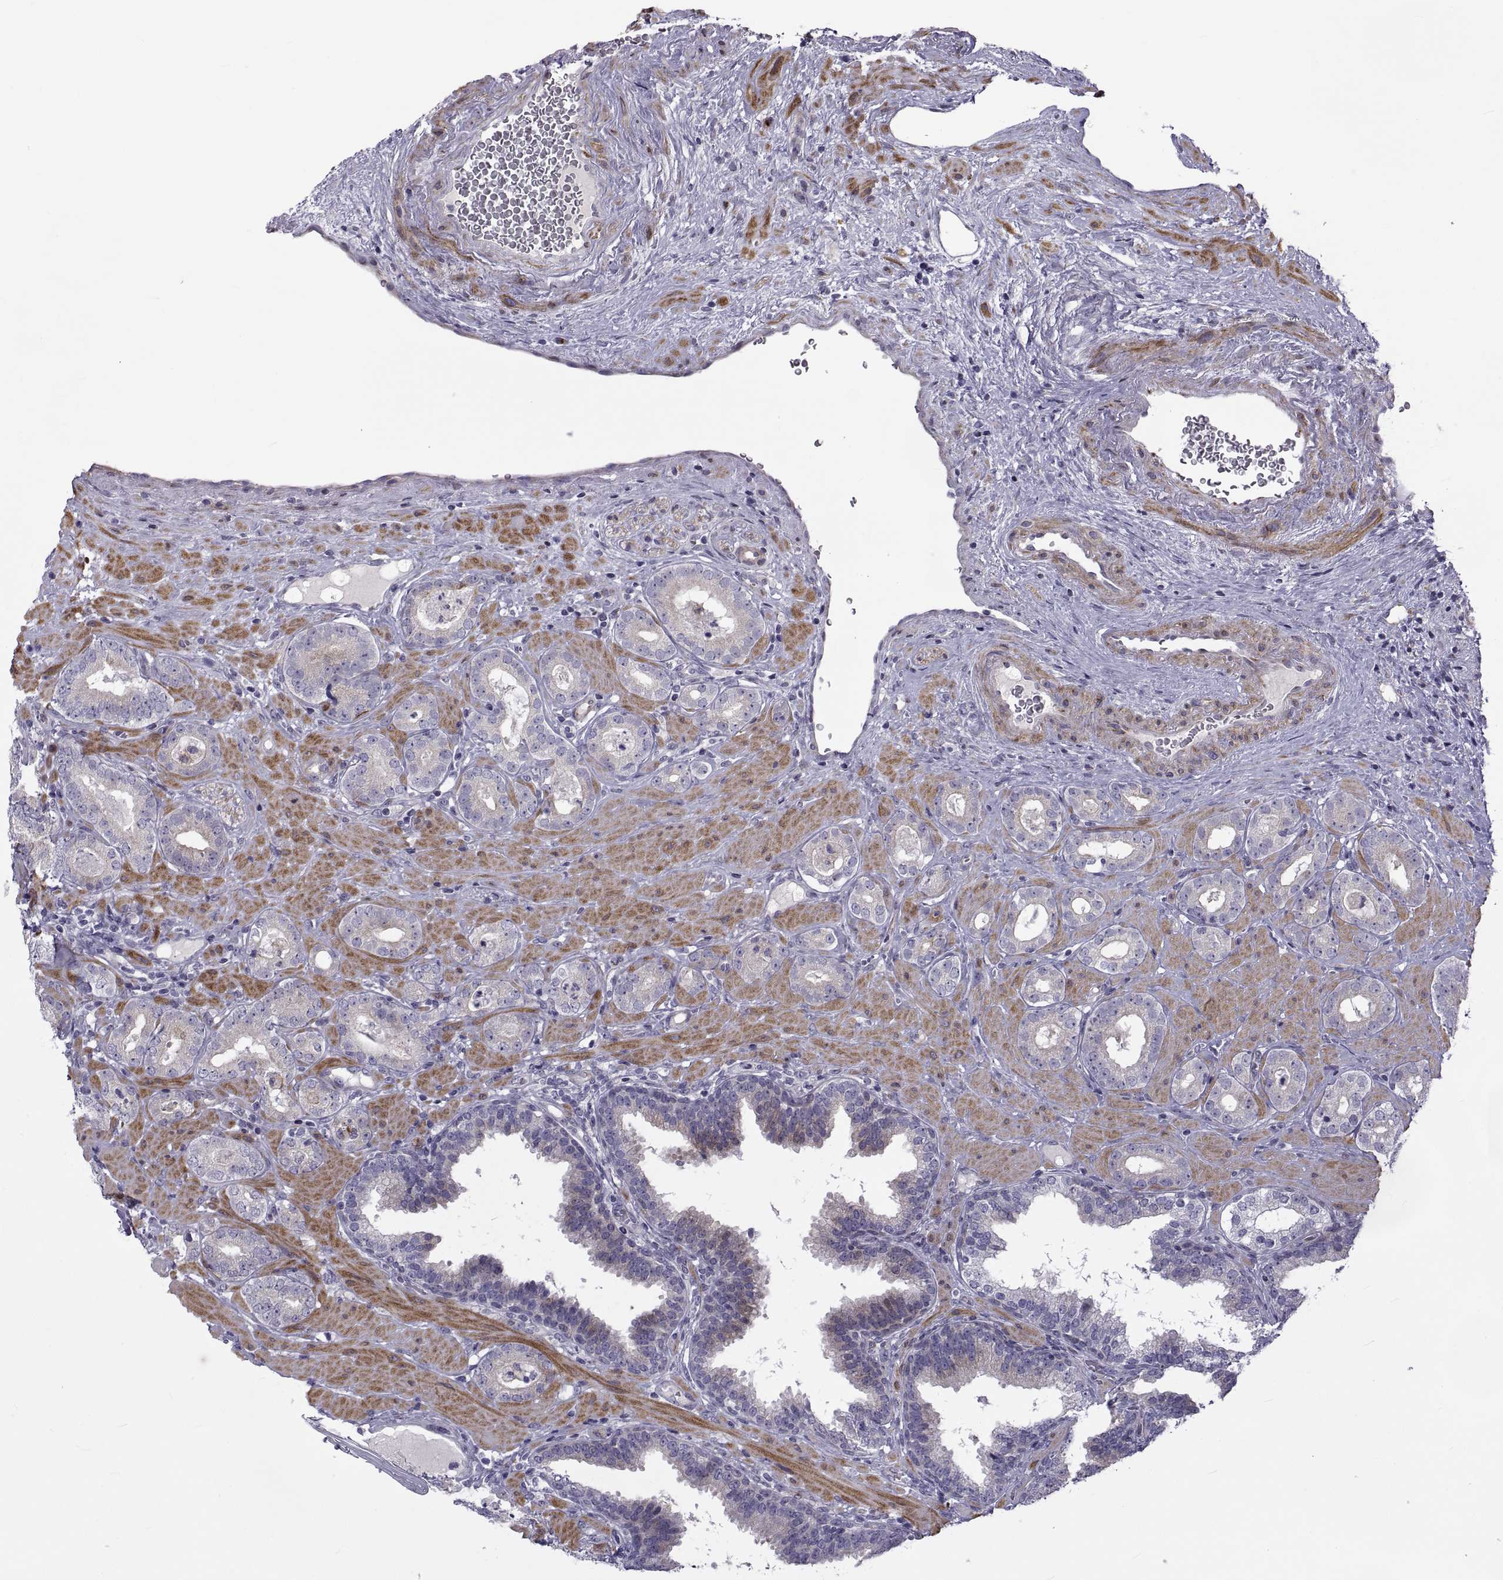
{"staining": {"intensity": "negative", "quantity": "none", "location": "none"}, "tissue": "prostate cancer", "cell_type": "Tumor cells", "image_type": "cancer", "snomed": [{"axis": "morphology", "description": "Adenocarcinoma, Low grade"}, {"axis": "topography", "description": "Prostate"}], "caption": "DAB (3,3'-diaminobenzidine) immunohistochemical staining of prostate cancer displays no significant expression in tumor cells.", "gene": "TMEM158", "patient": {"sex": "male", "age": 60}}